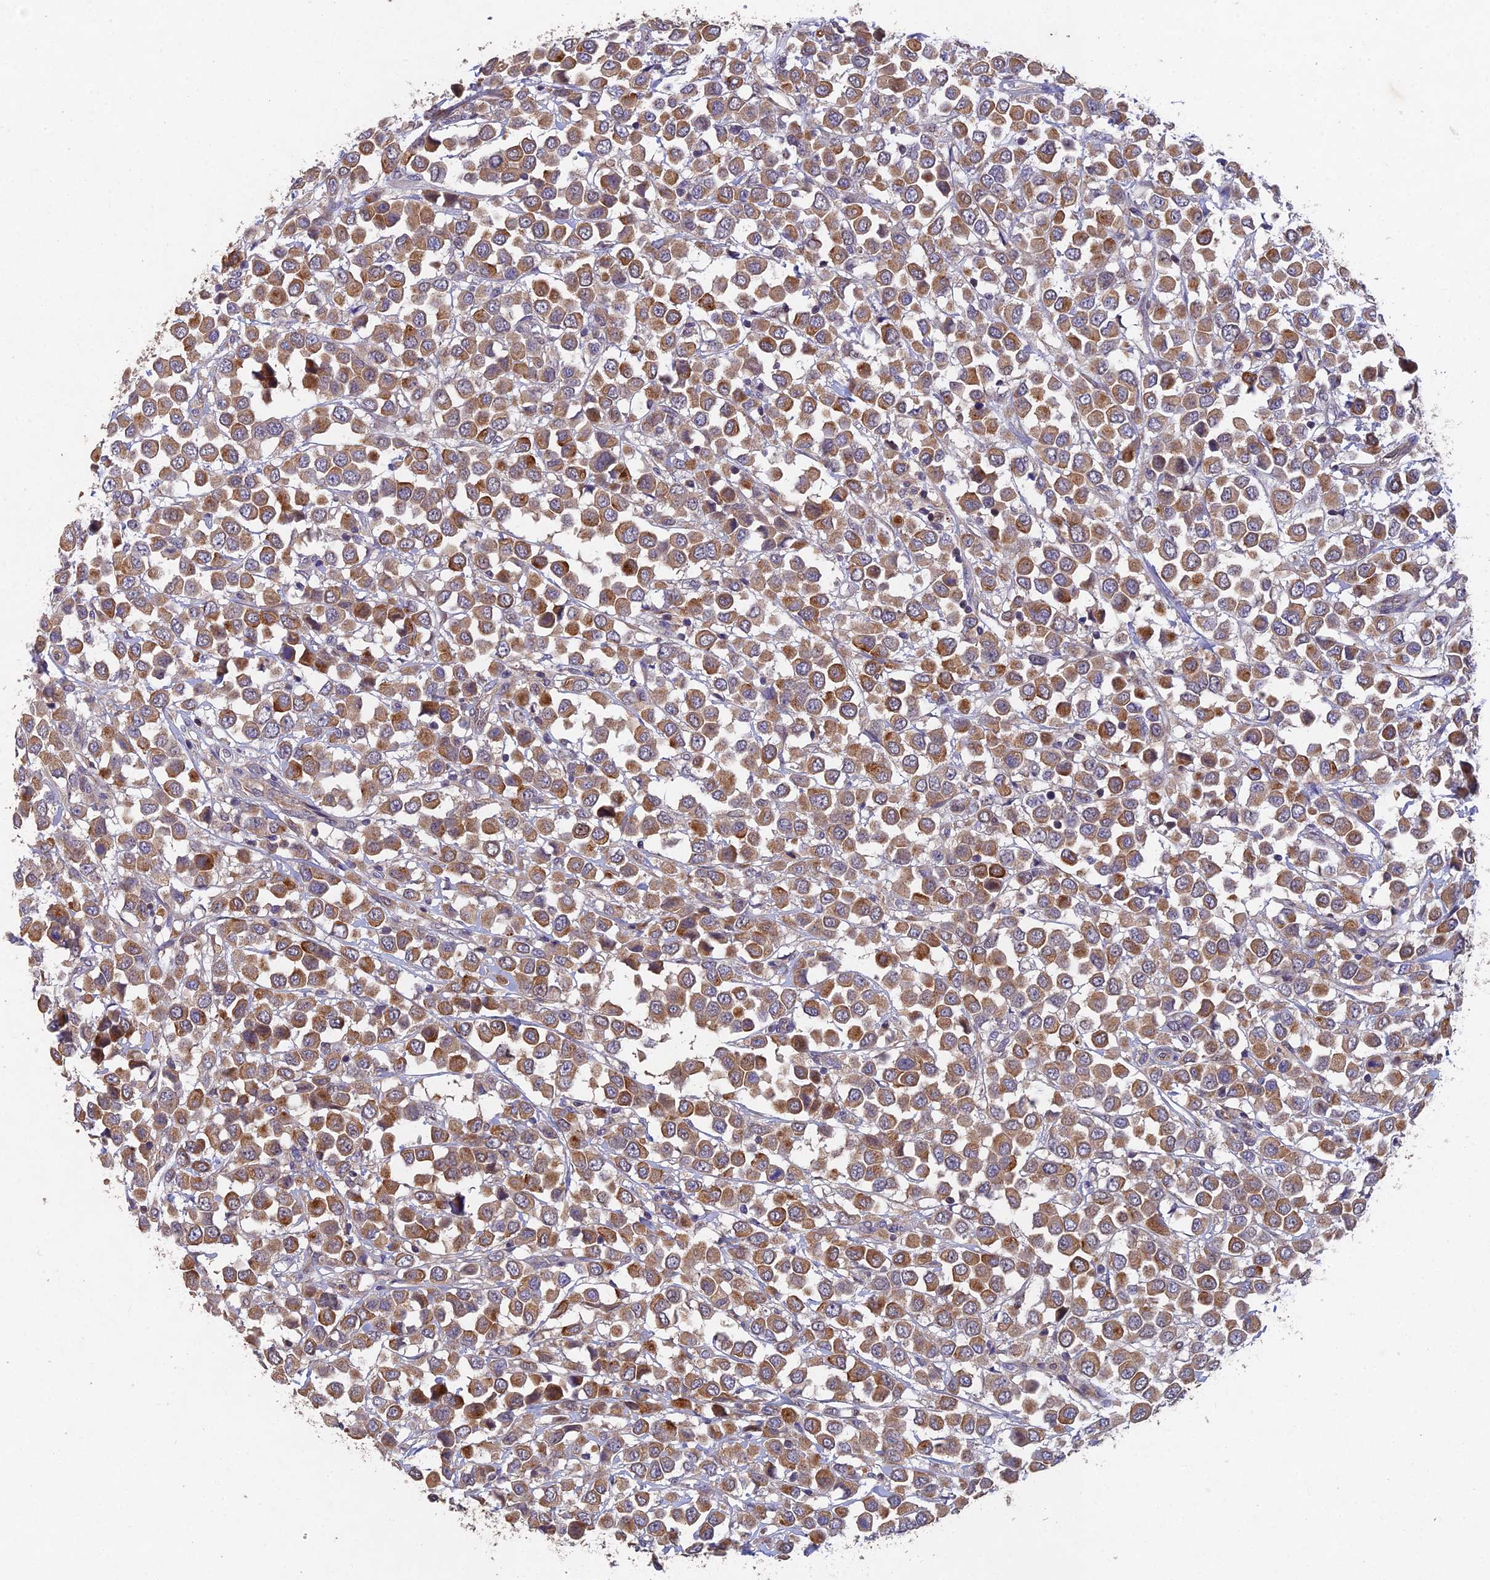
{"staining": {"intensity": "moderate", "quantity": ">75%", "location": "cytoplasmic/membranous"}, "tissue": "breast cancer", "cell_type": "Tumor cells", "image_type": "cancer", "snomed": [{"axis": "morphology", "description": "Duct carcinoma"}, {"axis": "topography", "description": "Breast"}], "caption": "Immunohistochemical staining of breast cancer (infiltrating ductal carcinoma) reveals moderate cytoplasmic/membranous protein staining in approximately >75% of tumor cells.", "gene": "NSMCE1", "patient": {"sex": "female", "age": 61}}